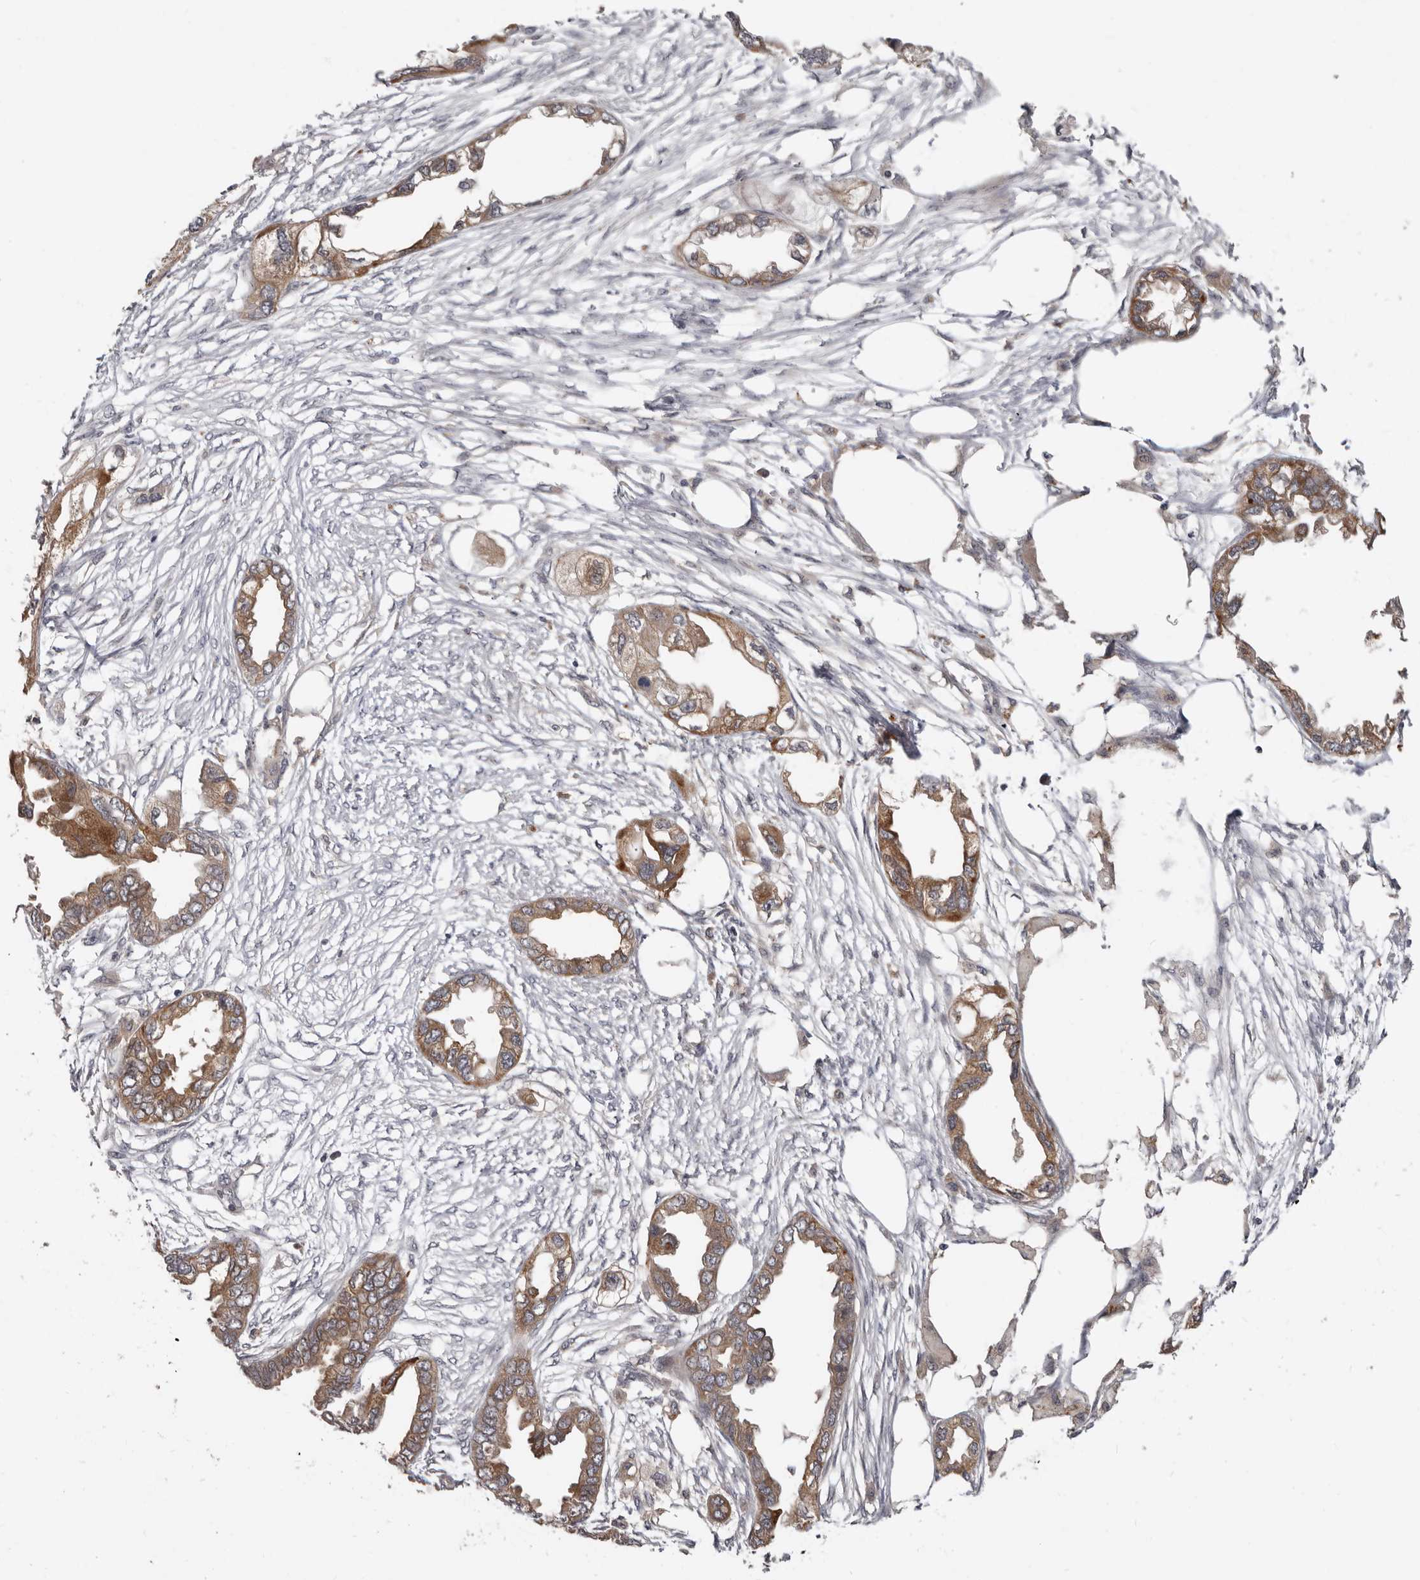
{"staining": {"intensity": "moderate", "quantity": ">75%", "location": "cytoplasmic/membranous"}, "tissue": "endometrial cancer", "cell_type": "Tumor cells", "image_type": "cancer", "snomed": [{"axis": "morphology", "description": "Adenocarcinoma, NOS"}, {"axis": "morphology", "description": "Adenocarcinoma, metastatic, NOS"}, {"axis": "topography", "description": "Adipose tissue"}, {"axis": "topography", "description": "Endometrium"}], "caption": "This histopathology image shows IHC staining of endometrial adenocarcinoma, with medium moderate cytoplasmic/membranous positivity in about >75% of tumor cells.", "gene": "BAD", "patient": {"sex": "female", "age": 67}}